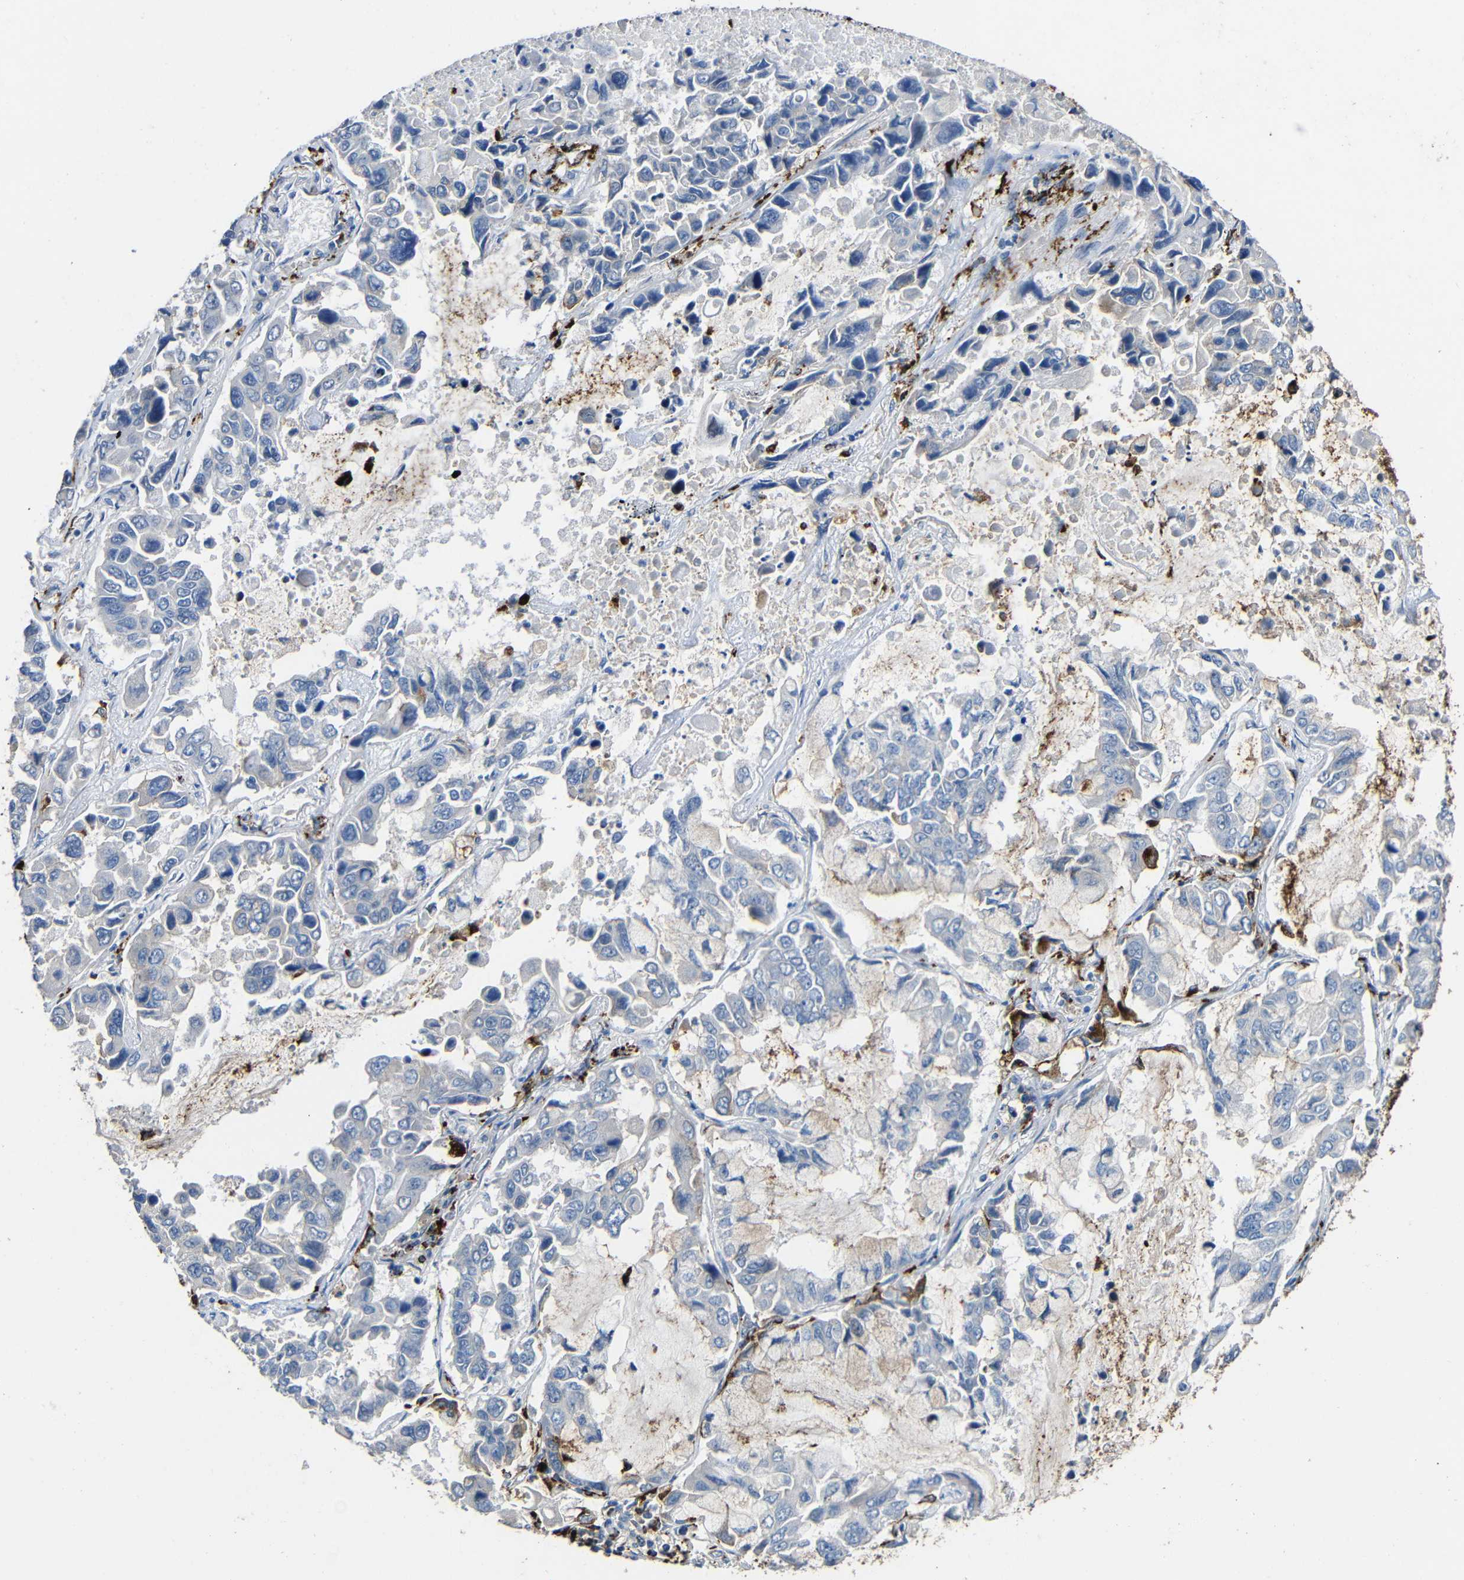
{"staining": {"intensity": "negative", "quantity": "none", "location": "none"}, "tissue": "lung cancer", "cell_type": "Tumor cells", "image_type": "cancer", "snomed": [{"axis": "morphology", "description": "Adenocarcinoma, NOS"}, {"axis": "topography", "description": "Lung"}], "caption": "Micrograph shows no protein staining in tumor cells of lung adenocarcinoma tissue.", "gene": "HLA-DMA", "patient": {"sex": "male", "age": 64}}